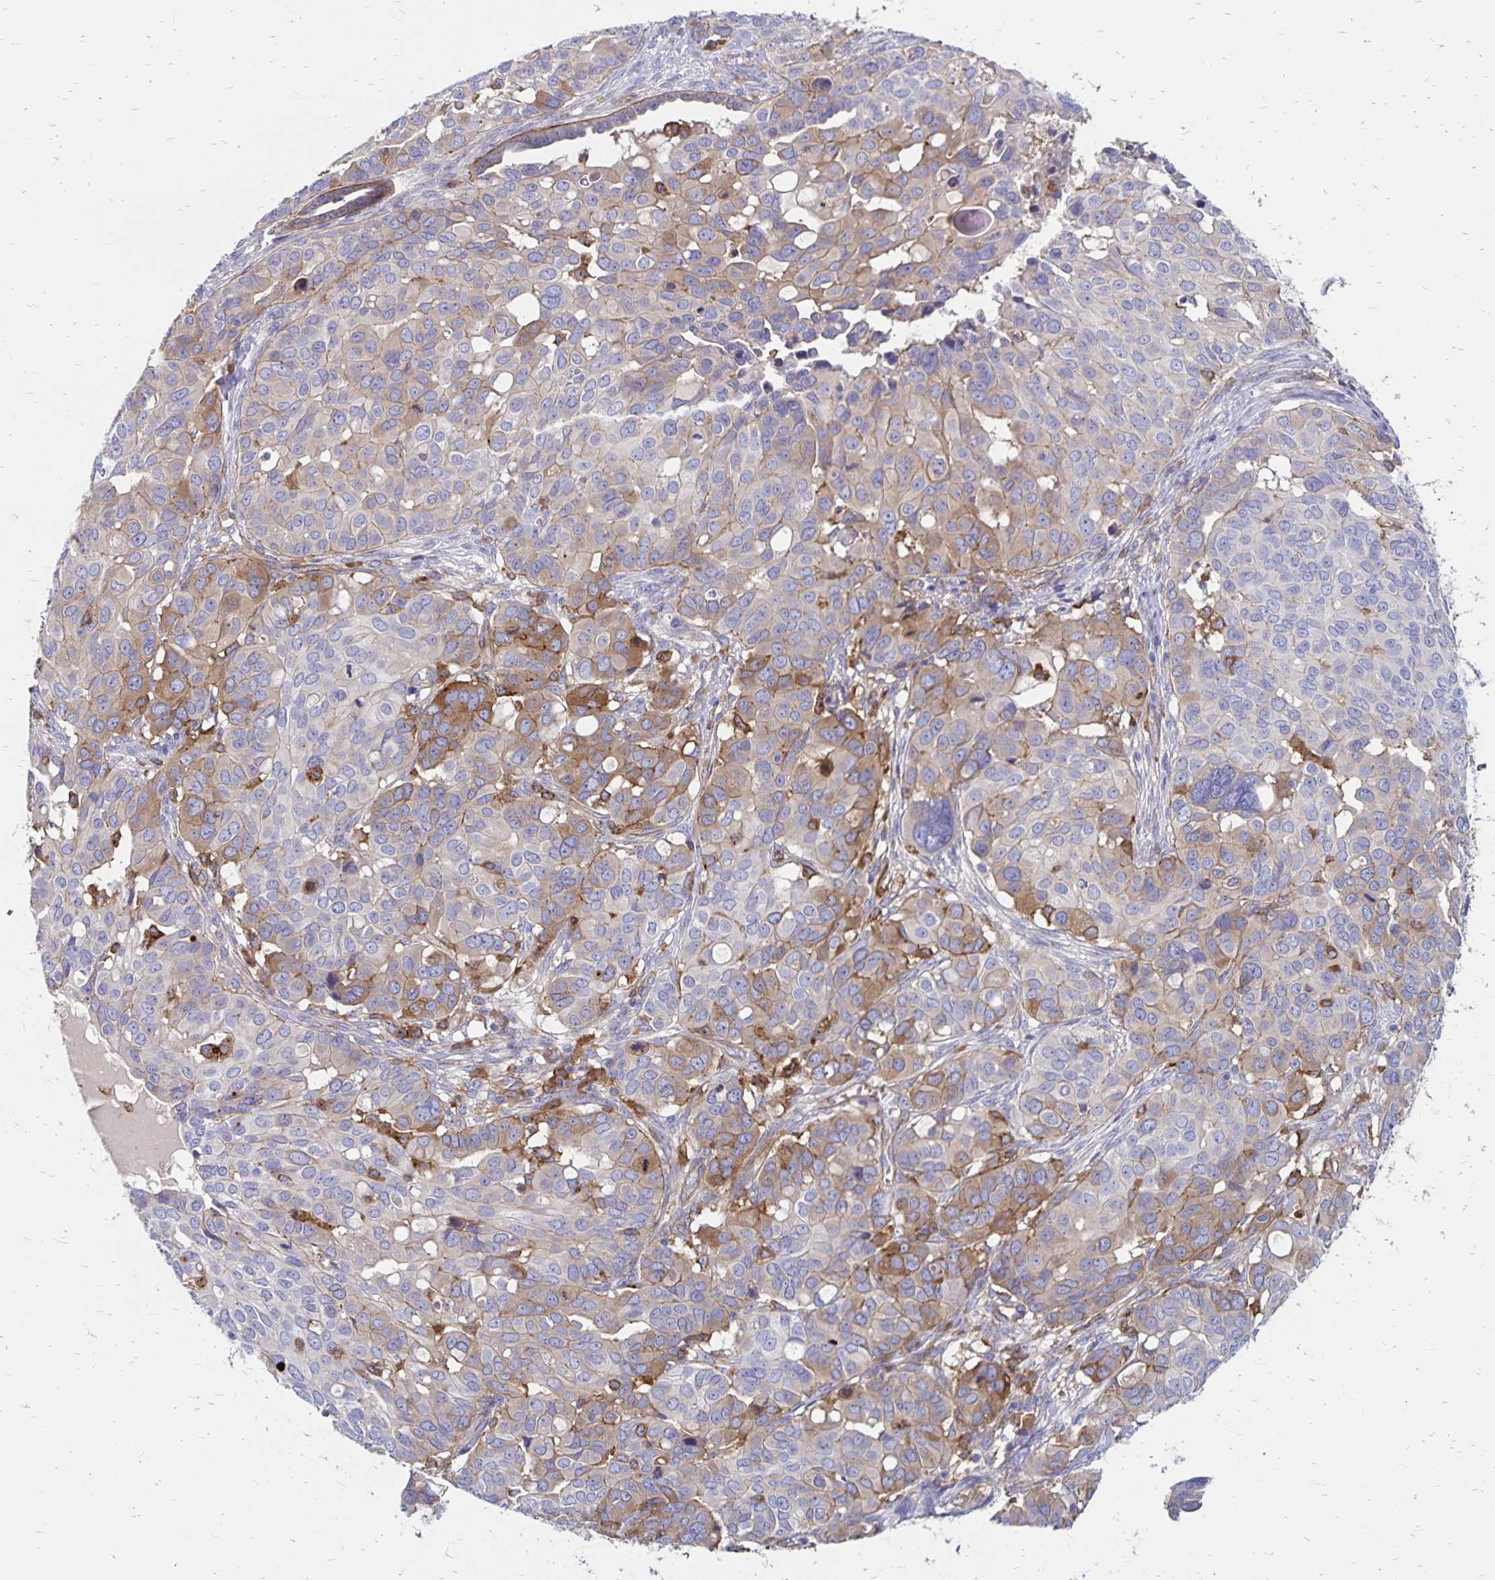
{"staining": {"intensity": "moderate", "quantity": "<25%", "location": "cytoplasmic/membranous"}, "tissue": "ovarian cancer", "cell_type": "Tumor cells", "image_type": "cancer", "snomed": [{"axis": "morphology", "description": "Carcinoma, endometroid"}, {"axis": "topography", "description": "Ovary"}], "caption": "Protein expression by immunohistochemistry (IHC) shows moderate cytoplasmic/membranous expression in about <25% of tumor cells in ovarian cancer.", "gene": "TNS3", "patient": {"sex": "female", "age": 78}}